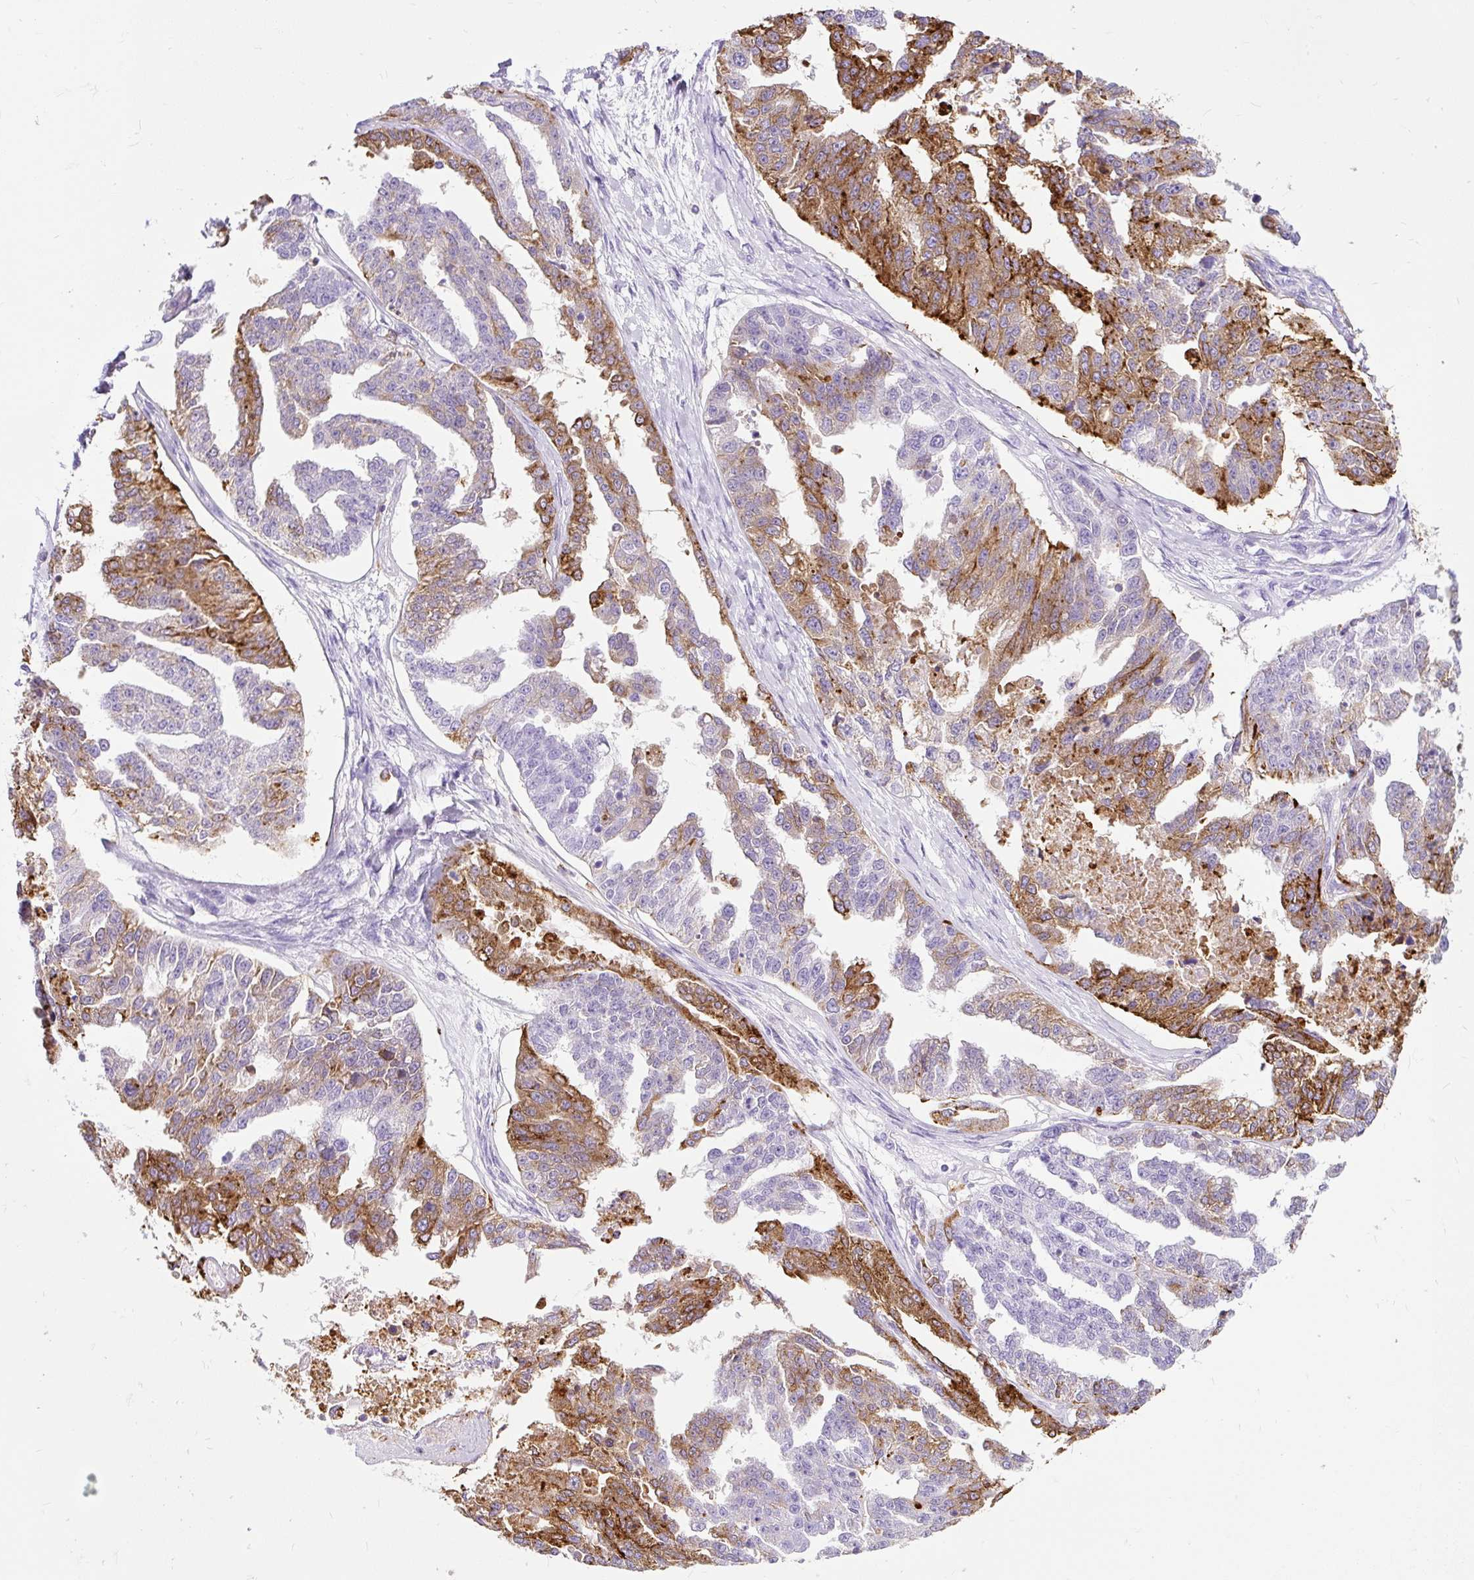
{"staining": {"intensity": "moderate", "quantity": "25%-75%", "location": "cytoplasmic/membranous"}, "tissue": "ovarian cancer", "cell_type": "Tumor cells", "image_type": "cancer", "snomed": [{"axis": "morphology", "description": "Cystadenocarcinoma, serous, NOS"}, {"axis": "topography", "description": "Ovary"}], "caption": "Tumor cells demonstrate moderate cytoplasmic/membranous positivity in approximately 25%-75% of cells in ovarian cancer (serous cystadenocarcinoma).", "gene": "HLA-DRA", "patient": {"sex": "female", "age": 58}}